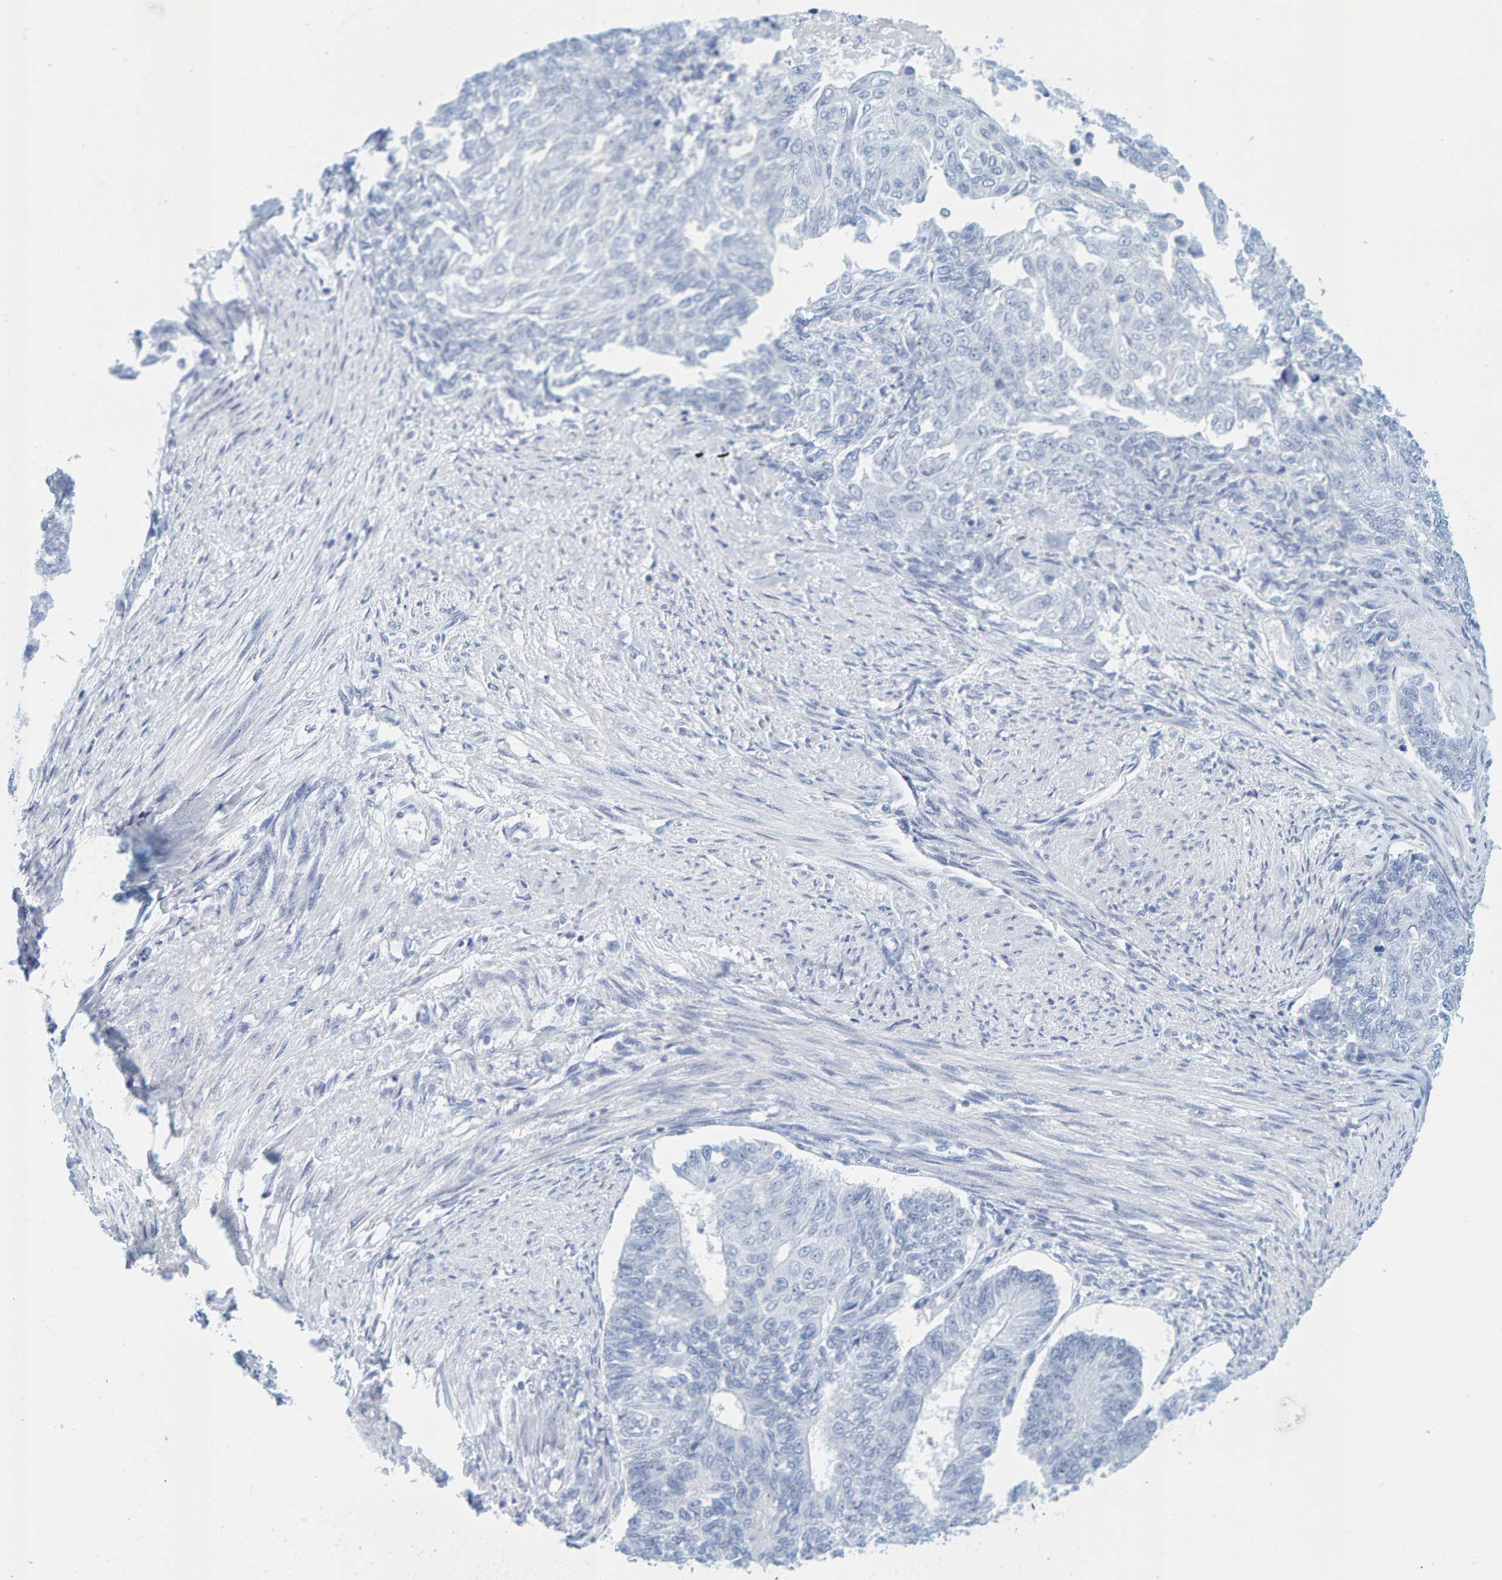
{"staining": {"intensity": "negative", "quantity": "none", "location": "none"}, "tissue": "endometrial cancer", "cell_type": "Tumor cells", "image_type": "cancer", "snomed": [{"axis": "morphology", "description": "Adenocarcinoma, NOS"}, {"axis": "topography", "description": "Endometrium"}], "caption": "Human endometrial cancer stained for a protein using immunohistochemistry reveals no positivity in tumor cells.", "gene": "SFTPC", "patient": {"sex": "female", "age": 32}}